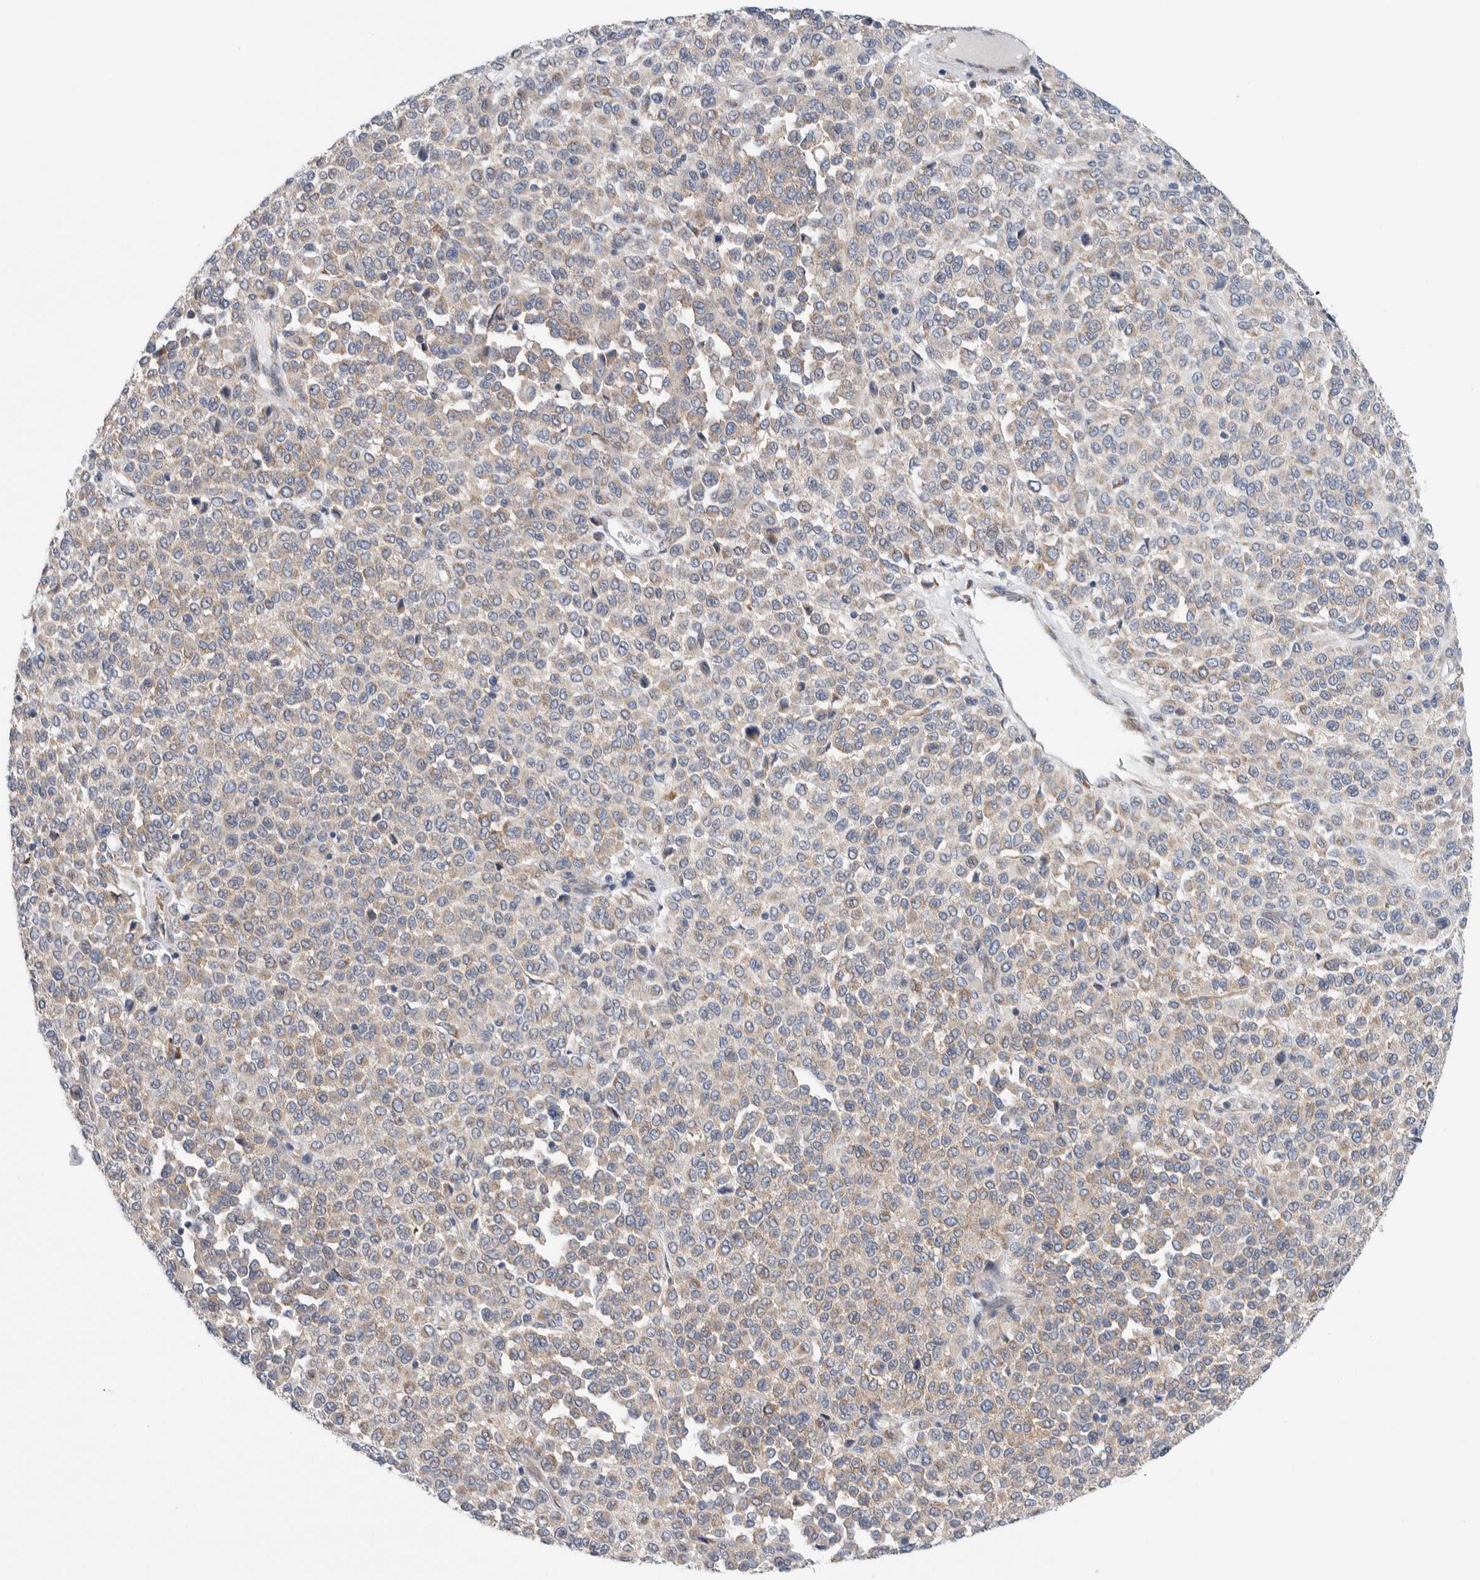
{"staining": {"intensity": "weak", "quantity": "25%-75%", "location": "cytoplasmic/membranous"}, "tissue": "melanoma", "cell_type": "Tumor cells", "image_type": "cancer", "snomed": [{"axis": "morphology", "description": "Malignant melanoma, Metastatic site"}, {"axis": "topography", "description": "Pancreas"}], "caption": "An immunohistochemistry (IHC) micrograph of tumor tissue is shown. Protein staining in brown shows weak cytoplasmic/membranous positivity in malignant melanoma (metastatic site) within tumor cells. (DAB = brown stain, brightfield microscopy at high magnification).", "gene": "RACK1", "patient": {"sex": "female", "age": 30}}